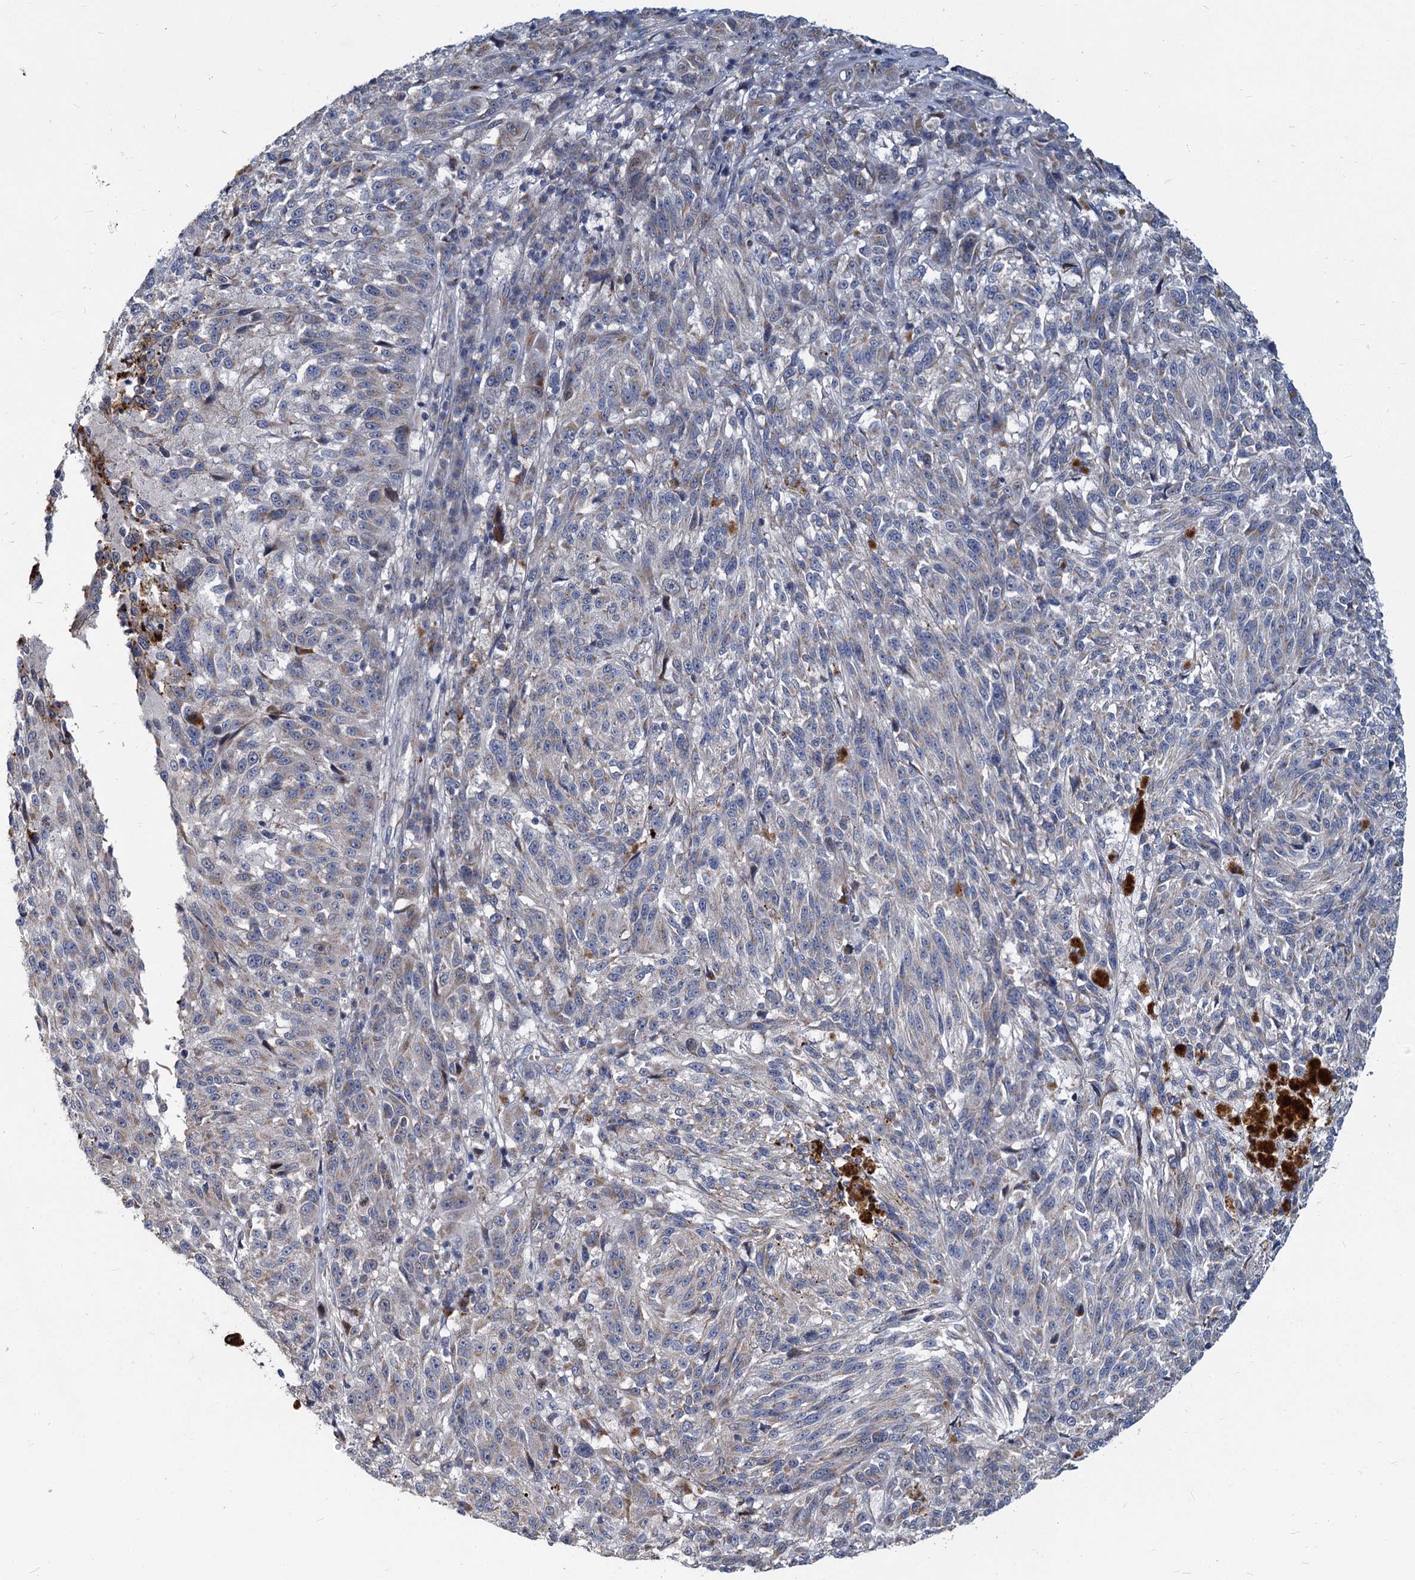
{"staining": {"intensity": "weak", "quantity": "<25%", "location": "cytoplasmic/membranous"}, "tissue": "melanoma", "cell_type": "Tumor cells", "image_type": "cancer", "snomed": [{"axis": "morphology", "description": "Malignant melanoma, NOS"}, {"axis": "topography", "description": "Skin"}], "caption": "Photomicrograph shows no protein expression in tumor cells of malignant melanoma tissue. (DAB (3,3'-diaminobenzidine) immunohistochemistry (IHC), high magnification).", "gene": "DCUN1D2", "patient": {"sex": "male", "age": 53}}